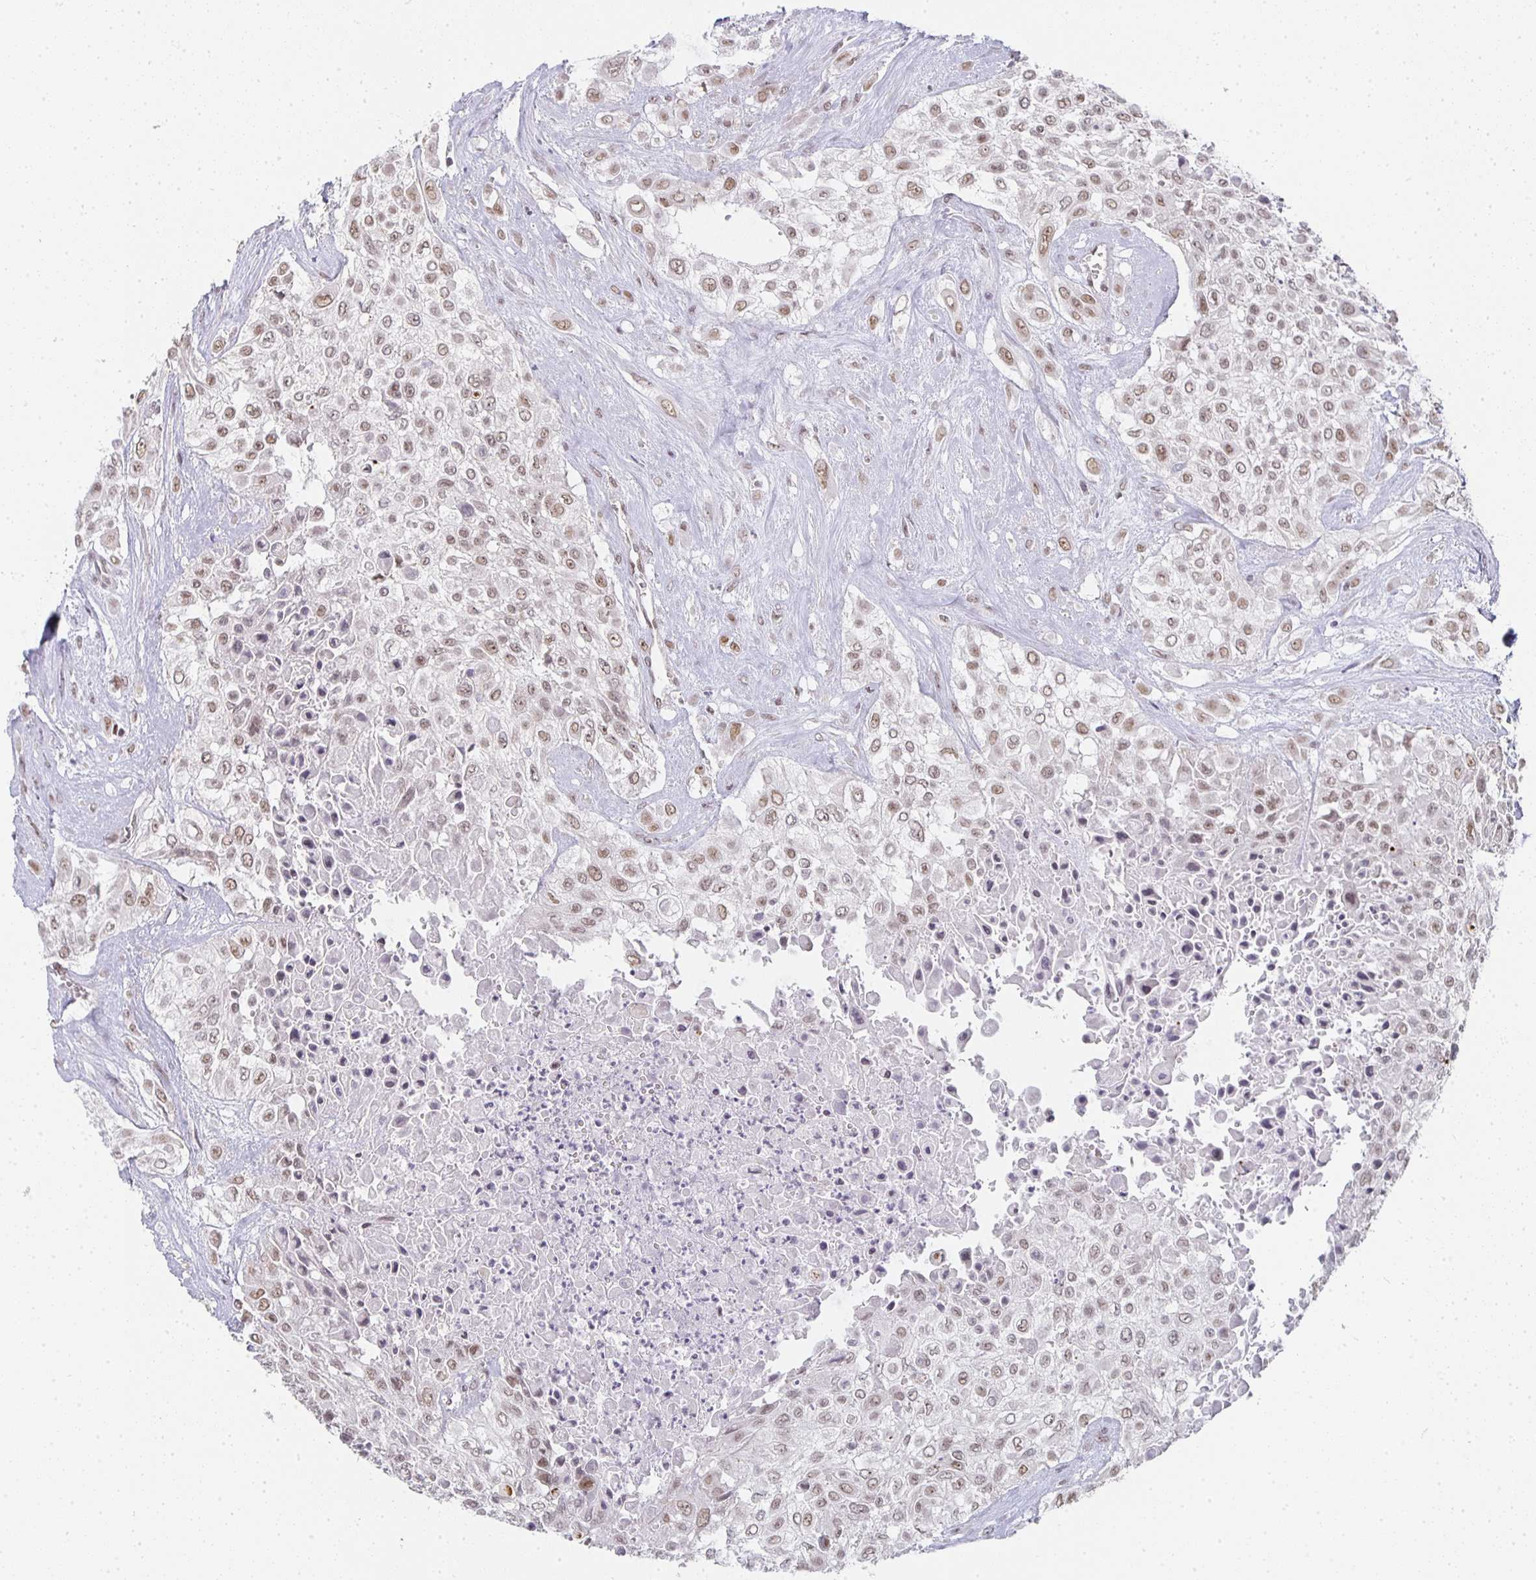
{"staining": {"intensity": "weak", "quantity": ">75%", "location": "nuclear"}, "tissue": "urothelial cancer", "cell_type": "Tumor cells", "image_type": "cancer", "snomed": [{"axis": "morphology", "description": "Urothelial carcinoma, High grade"}, {"axis": "topography", "description": "Urinary bladder"}], "caption": "Immunohistochemical staining of high-grade urothelial carcinoma exhibits low levels of weak nuclear staining in about >75% of tumor cells.", "gene": "SMARCA2", "patient": {"sex": "male", "age": 57}}